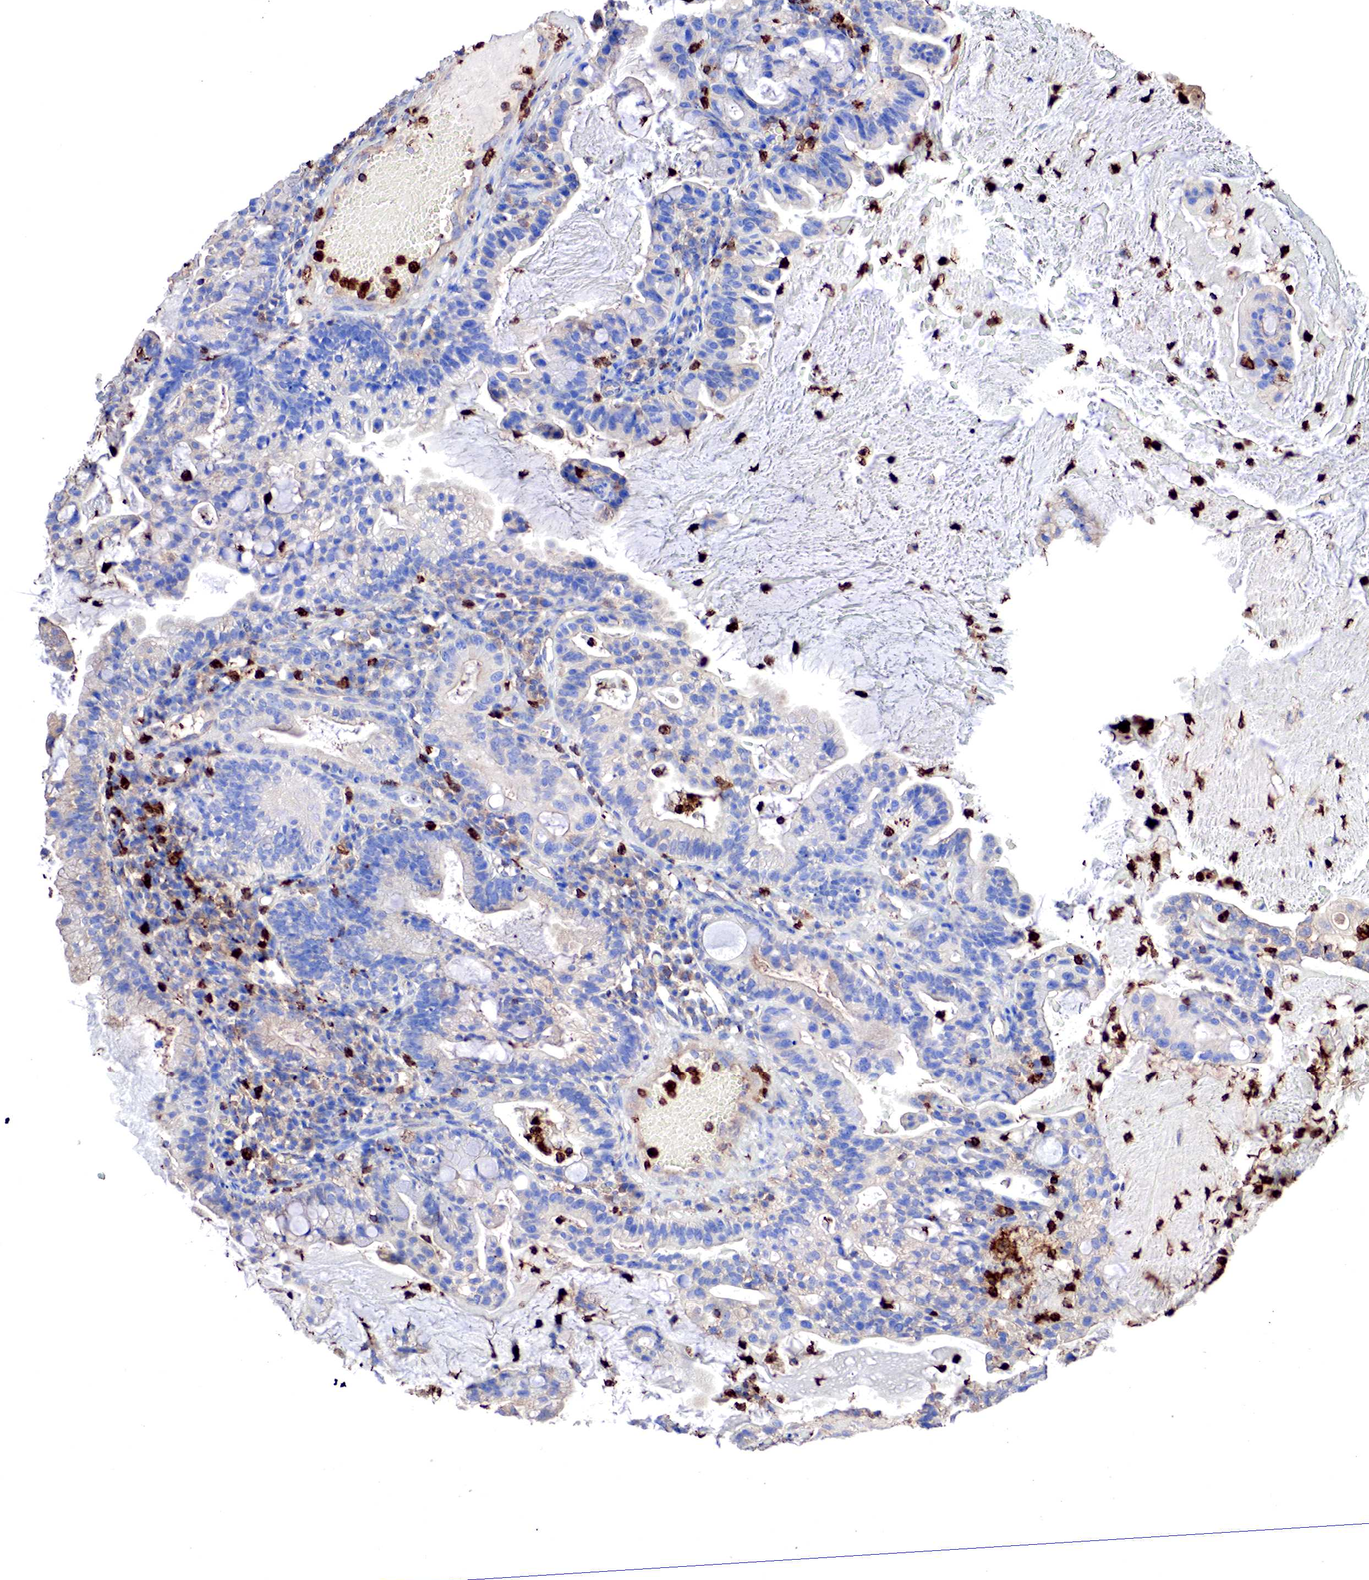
{"staining": {"intensity": "negative", "quantity": "none", "location": "none"}, "tissue": "cervical cancer", "cell_type": "Tumor cells", "image_type": "cancer", "snomed": [{"axis": "morphology", "description": "Adenocarcinoma, NOS"}, {"axis": "topography", "description": "Cervix"}], "caption": "Immunohistochemical staining of human adenocarcinoma (cervical) shows no significant positivity in tumor cells.", "gene": "G6PD", "patient": {"sex": "female", "age": 41}}